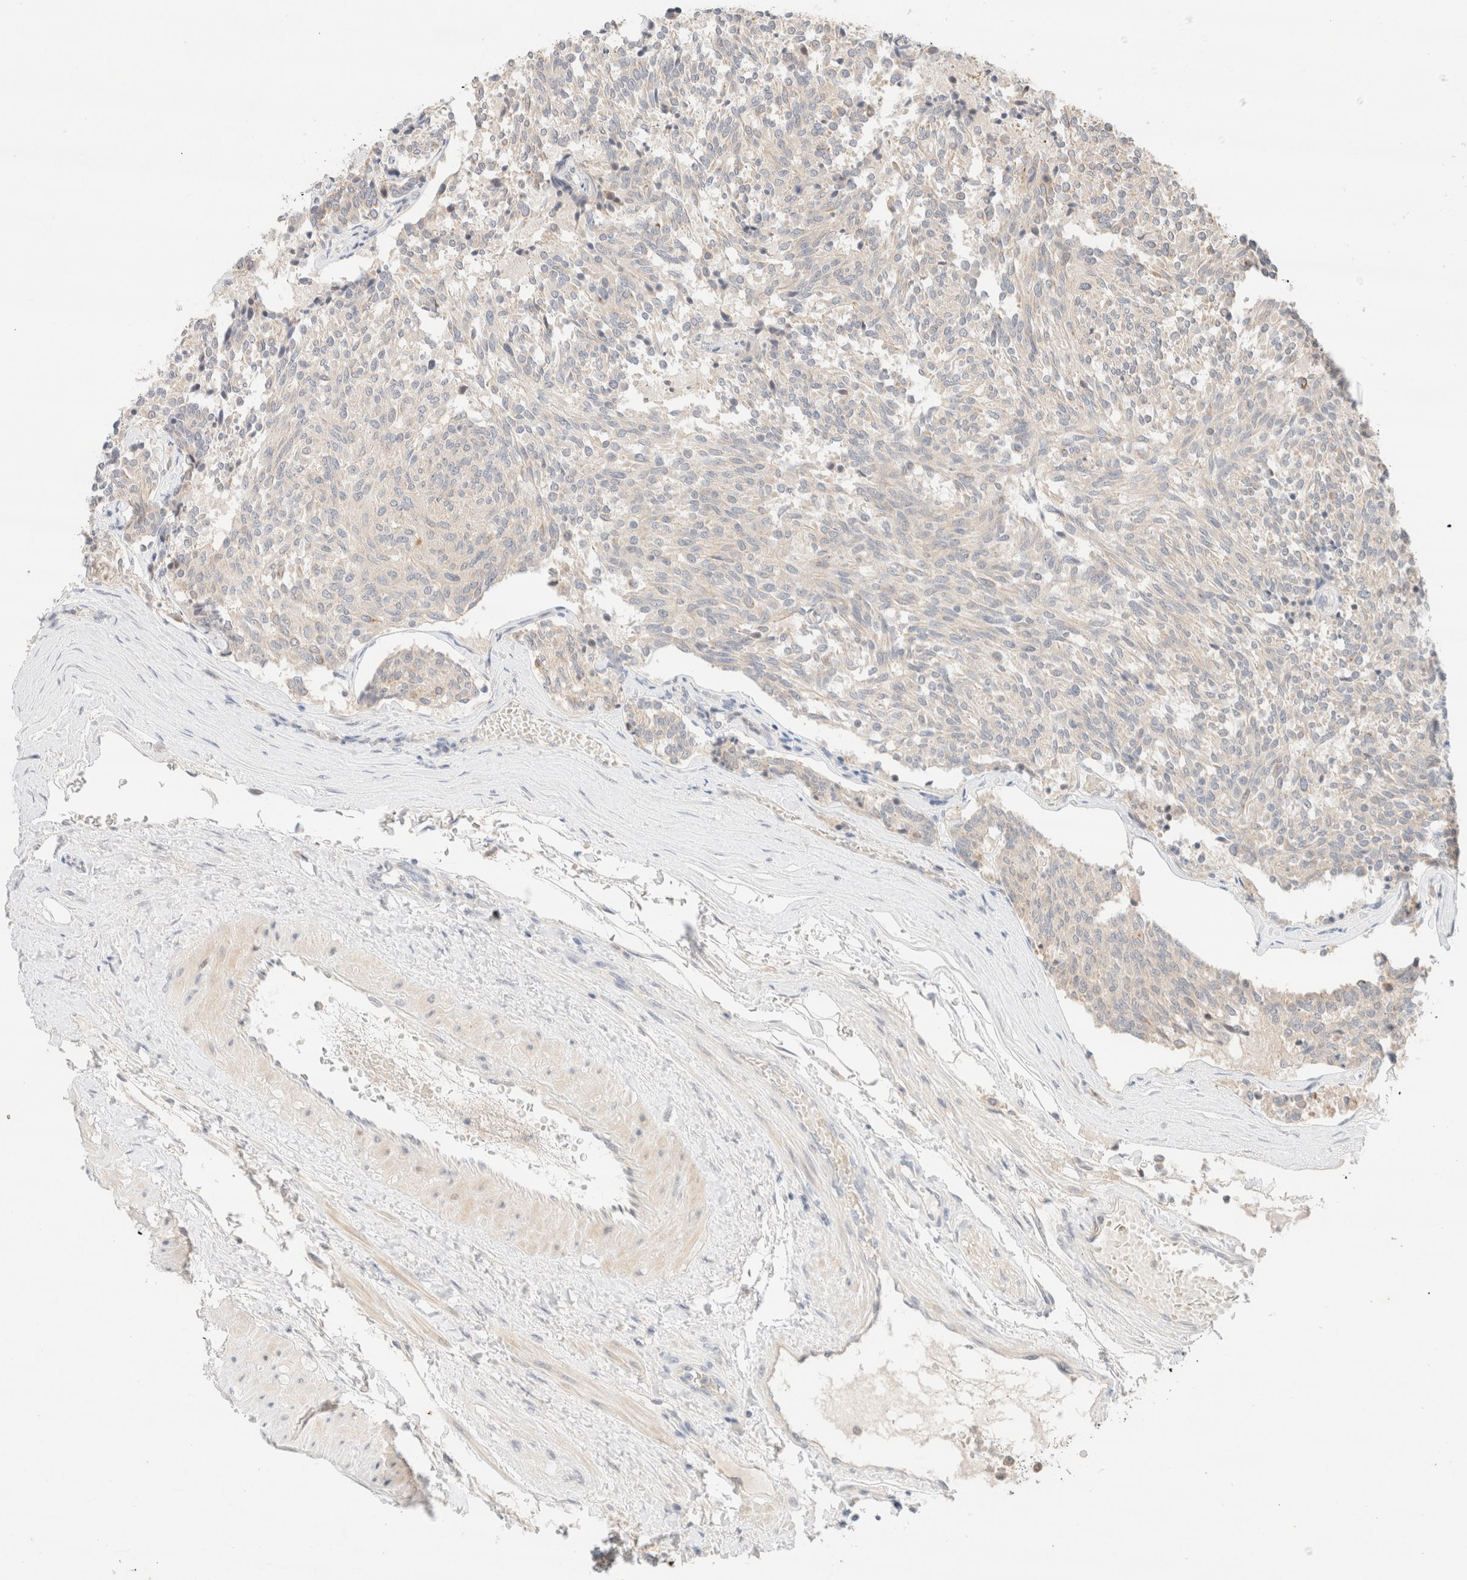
{"staining": {"intensity": "negative", "quantity": "none", "location": "none"}, "tissue": "carcinoid", "cell_type": "Tumor cells", "image_type": "cancer", "snomed": [{"axis": "morphology", "description": "Carcinoid, malignant, NOS"}, {"axis": "topography", "description": "Pancreas"}], "caption": "There is no significant staining in tumor cells of carcinoid (malignant).", "gene": "SGSM2", "patient": {"sex": "female", "age": 54}}